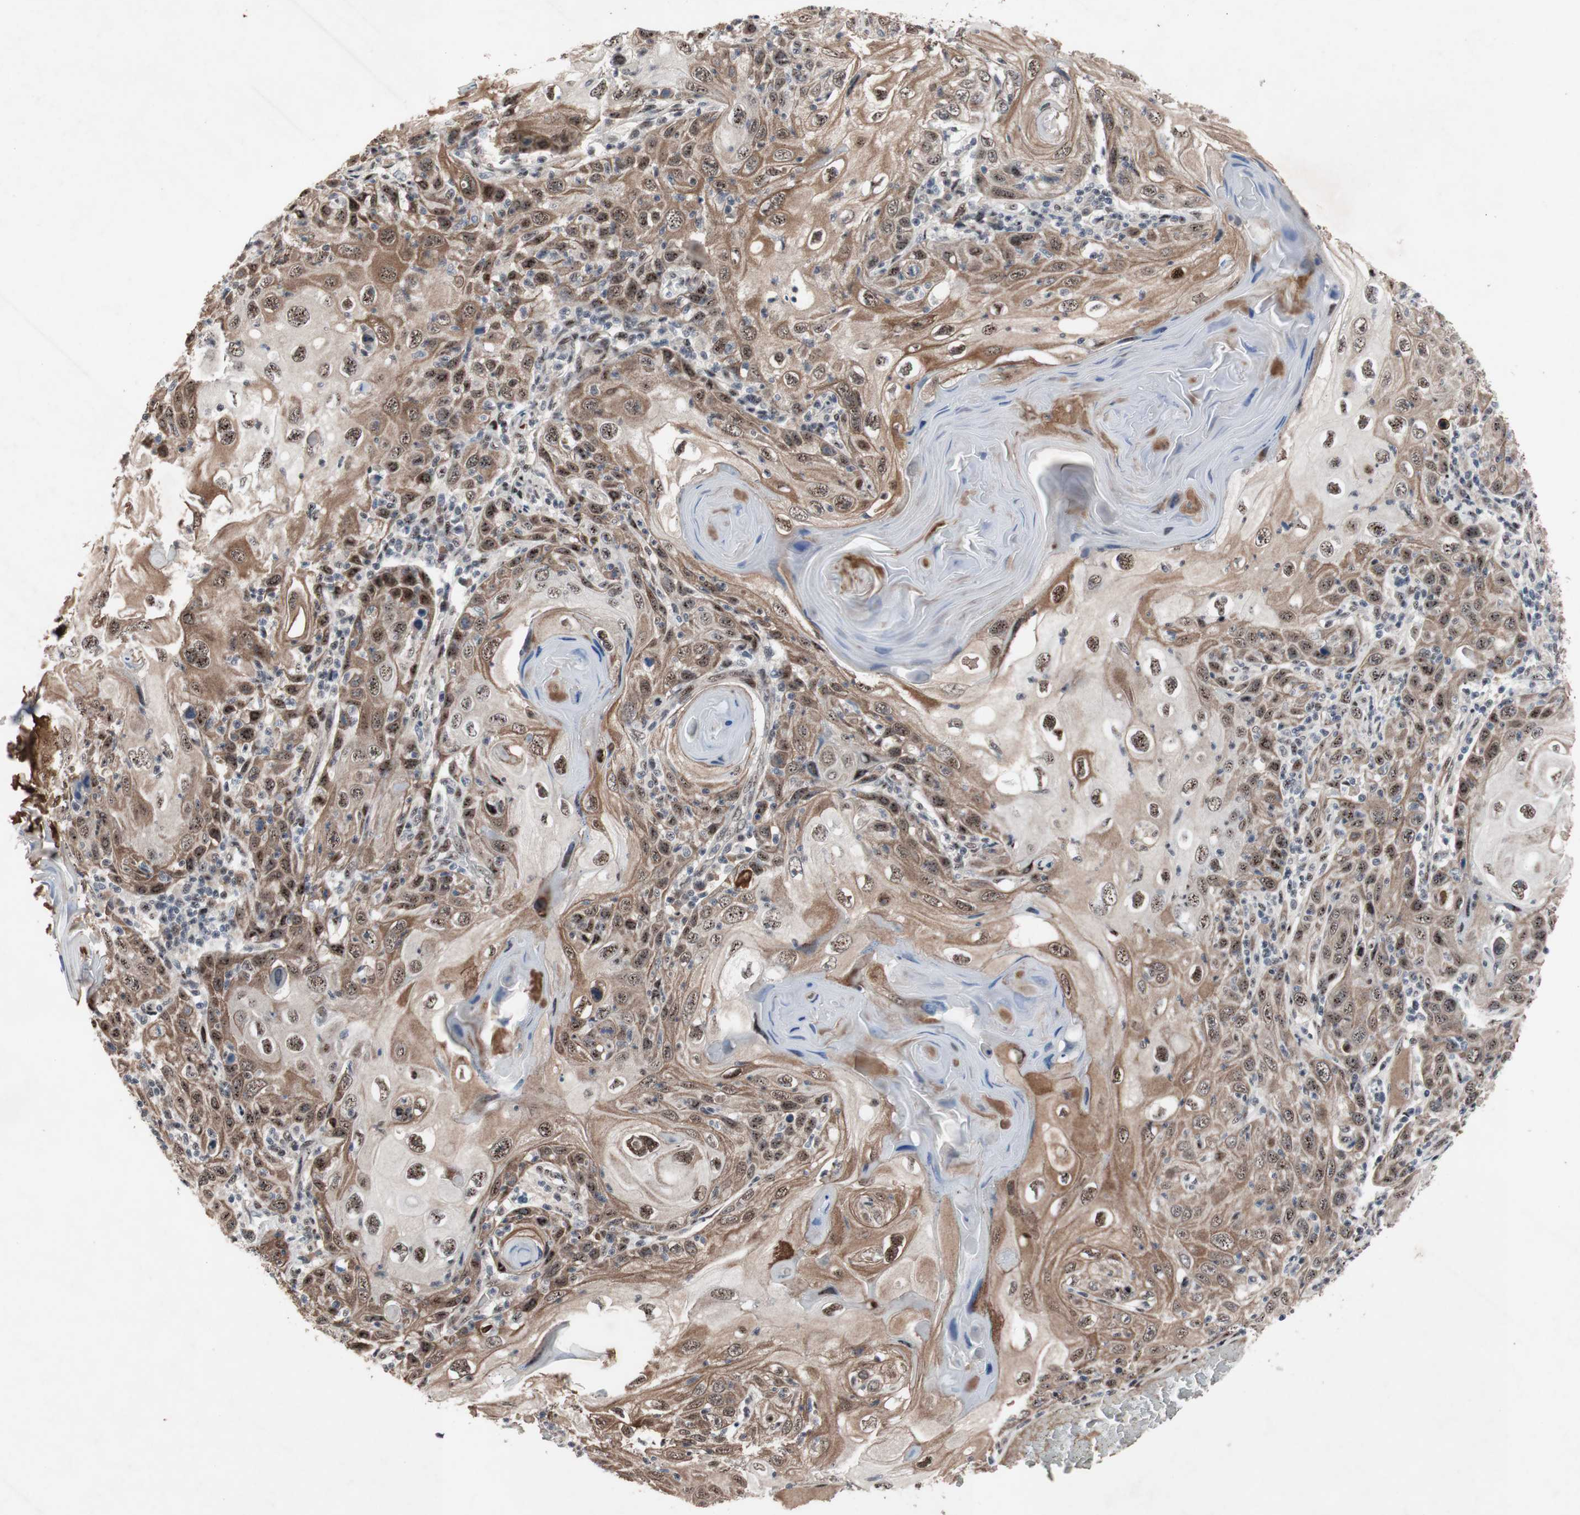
{"staining": {"intensity": "moderate", "quantity": ">75%", "location": "cytoplasmic/membranous,nuclear"}, "tissue": "skin cancer", "cell_type": "Tumor cells", "image_type": "cancer", "snomed": [{"axis": "morphology", "description": "Squamous cell carcinoma, NOS"}, {"axis": "topography", "description": "Skin"}], "caption": "Protein staining of skin cancer tissue exhibits moderate cytoplasmic/membranous and nuclear expression in approximately >75% of tumor cells.", "gene": "SOX7", "patient": {"sex": "female", "age": 88}}